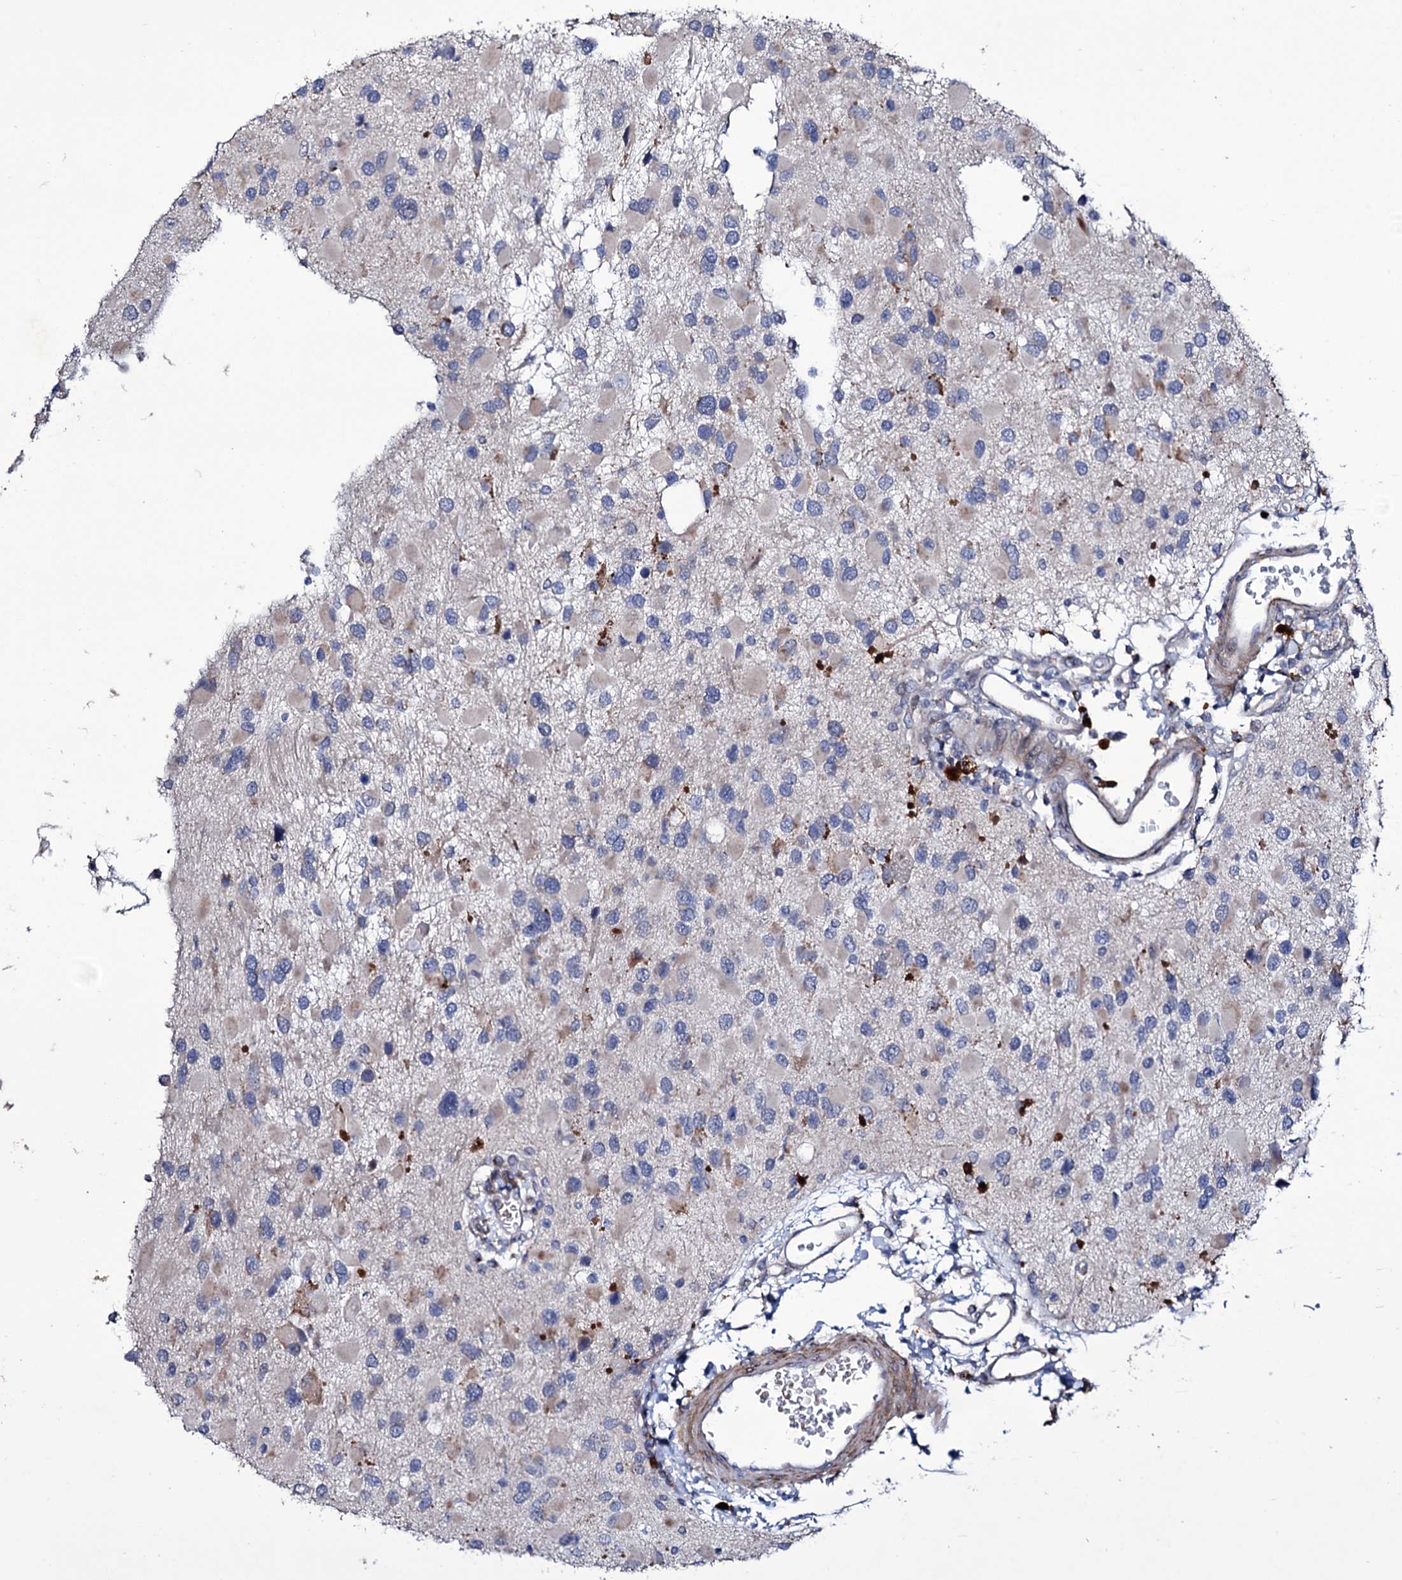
{"staining": {"intensity": "negative", "quantity": "none", "location": "none"}, "tissue": "glioma", "cell_type": "Tumor cells", "image_type": "cancer", "snomed": [{"axis": "morphology", "description": "Glioma, malignant, High grade"}, {"axis": "topography", "description": "Brain"}], "caption": "Glioma stained for a protein using immunohistochemistry (IHC) reveals no expression tumor cells.", "gene": "TUBGCP5", "patient": {"sex": "male", "age": 53}}